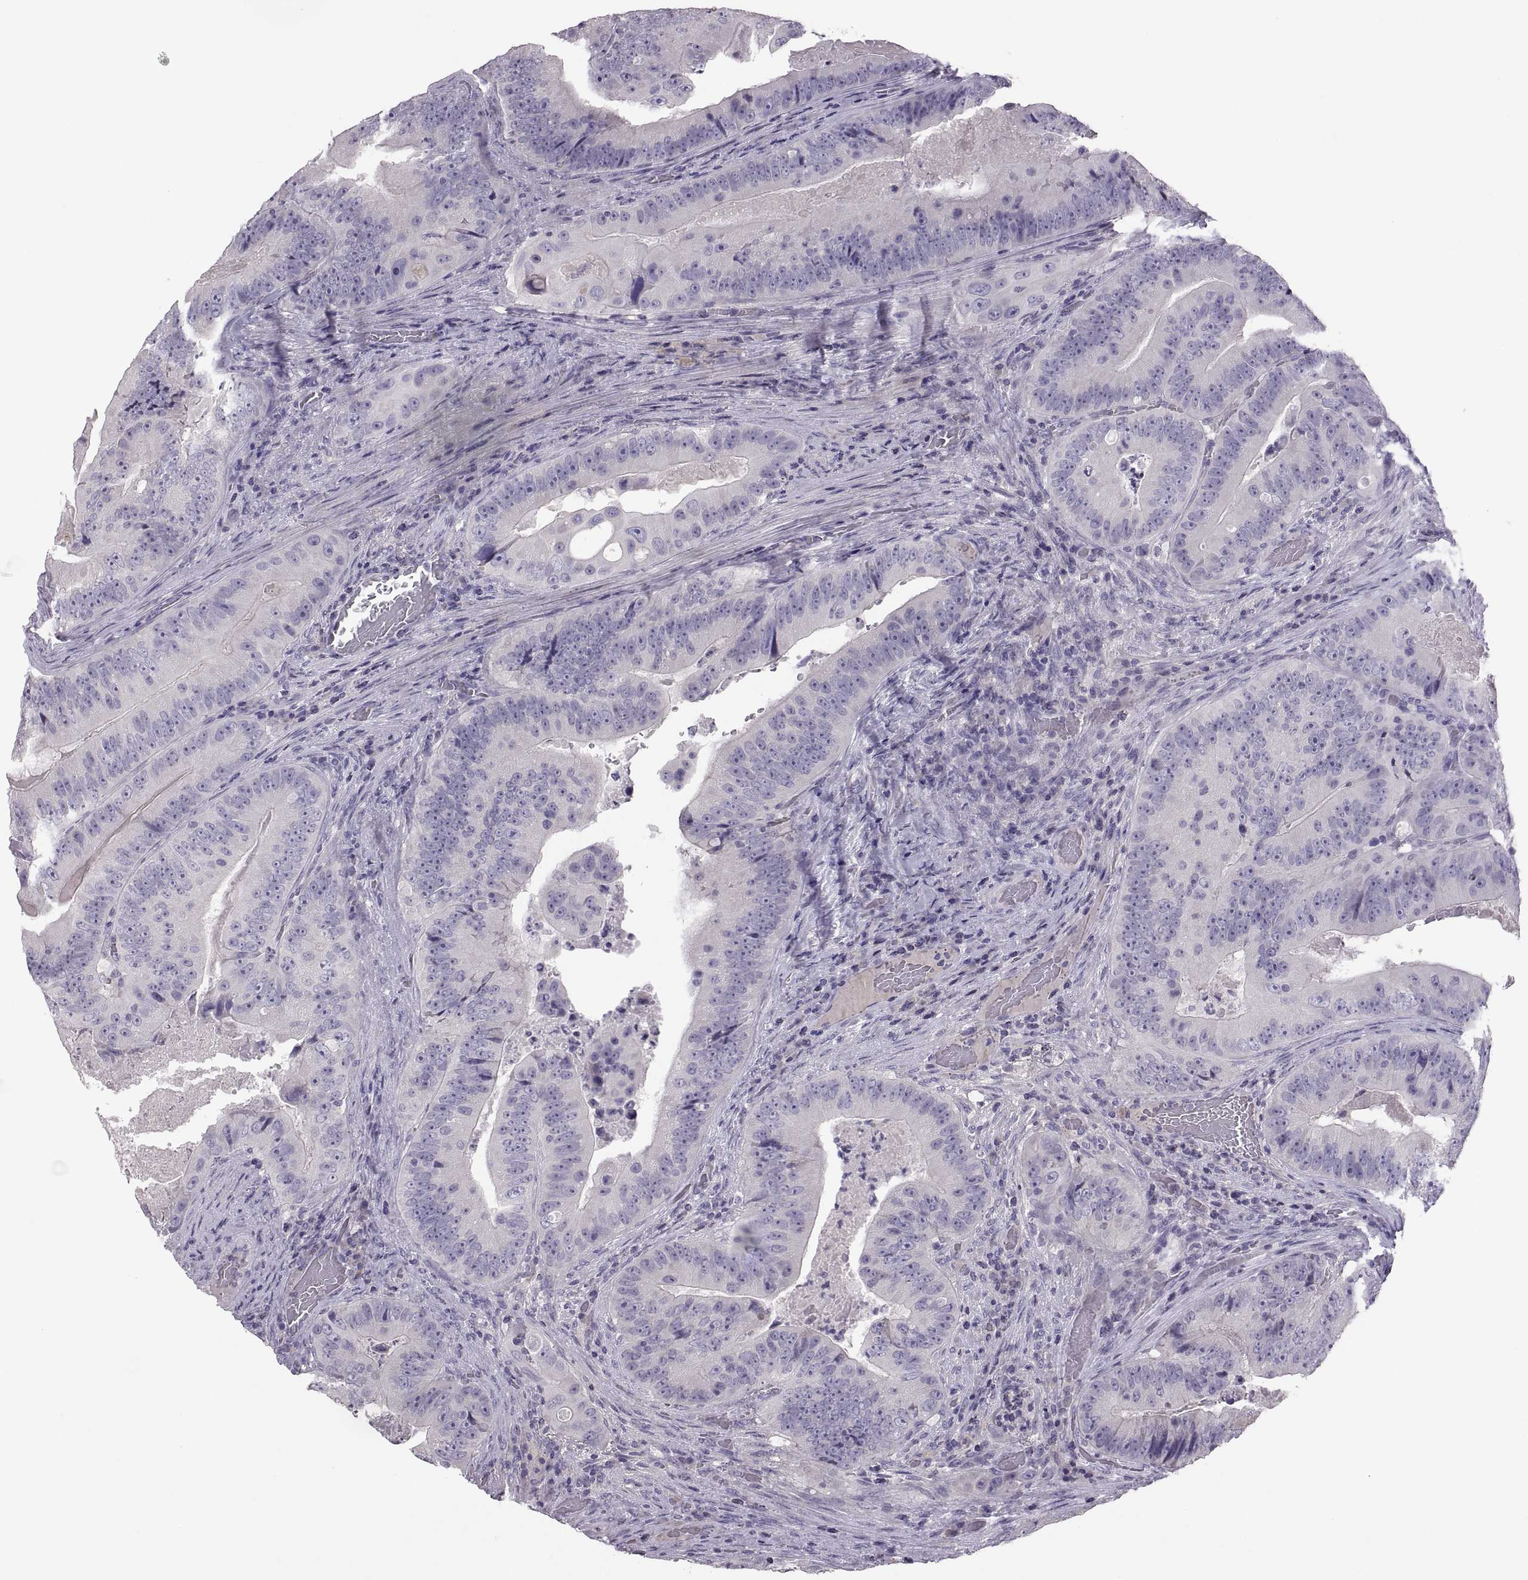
{"staining": {"intensity": "negative", "quantity": "none", "location": "none"}, "tissue": "colorectal cancer", "cell_type": "Tumor cells", "image_type": "cancer", "snomed": [{"axis": "morphology", "description": "Adenocarcinoma, NOS"}, {"axis": "topography", "description": "Colon"}], "caption": "The photomicrograph reveals no staining of tumor cells in adenocarcinoma (colorectal). (Stains: DAB (3,3'-diaminobenzidine) immunohistochemistry (IHC) with hematoxylin counter stain, Microscopy: brightfield microscopy at high magnification).", "gene": "TBX19", "patient": {"sex": "female", "age": 86}}